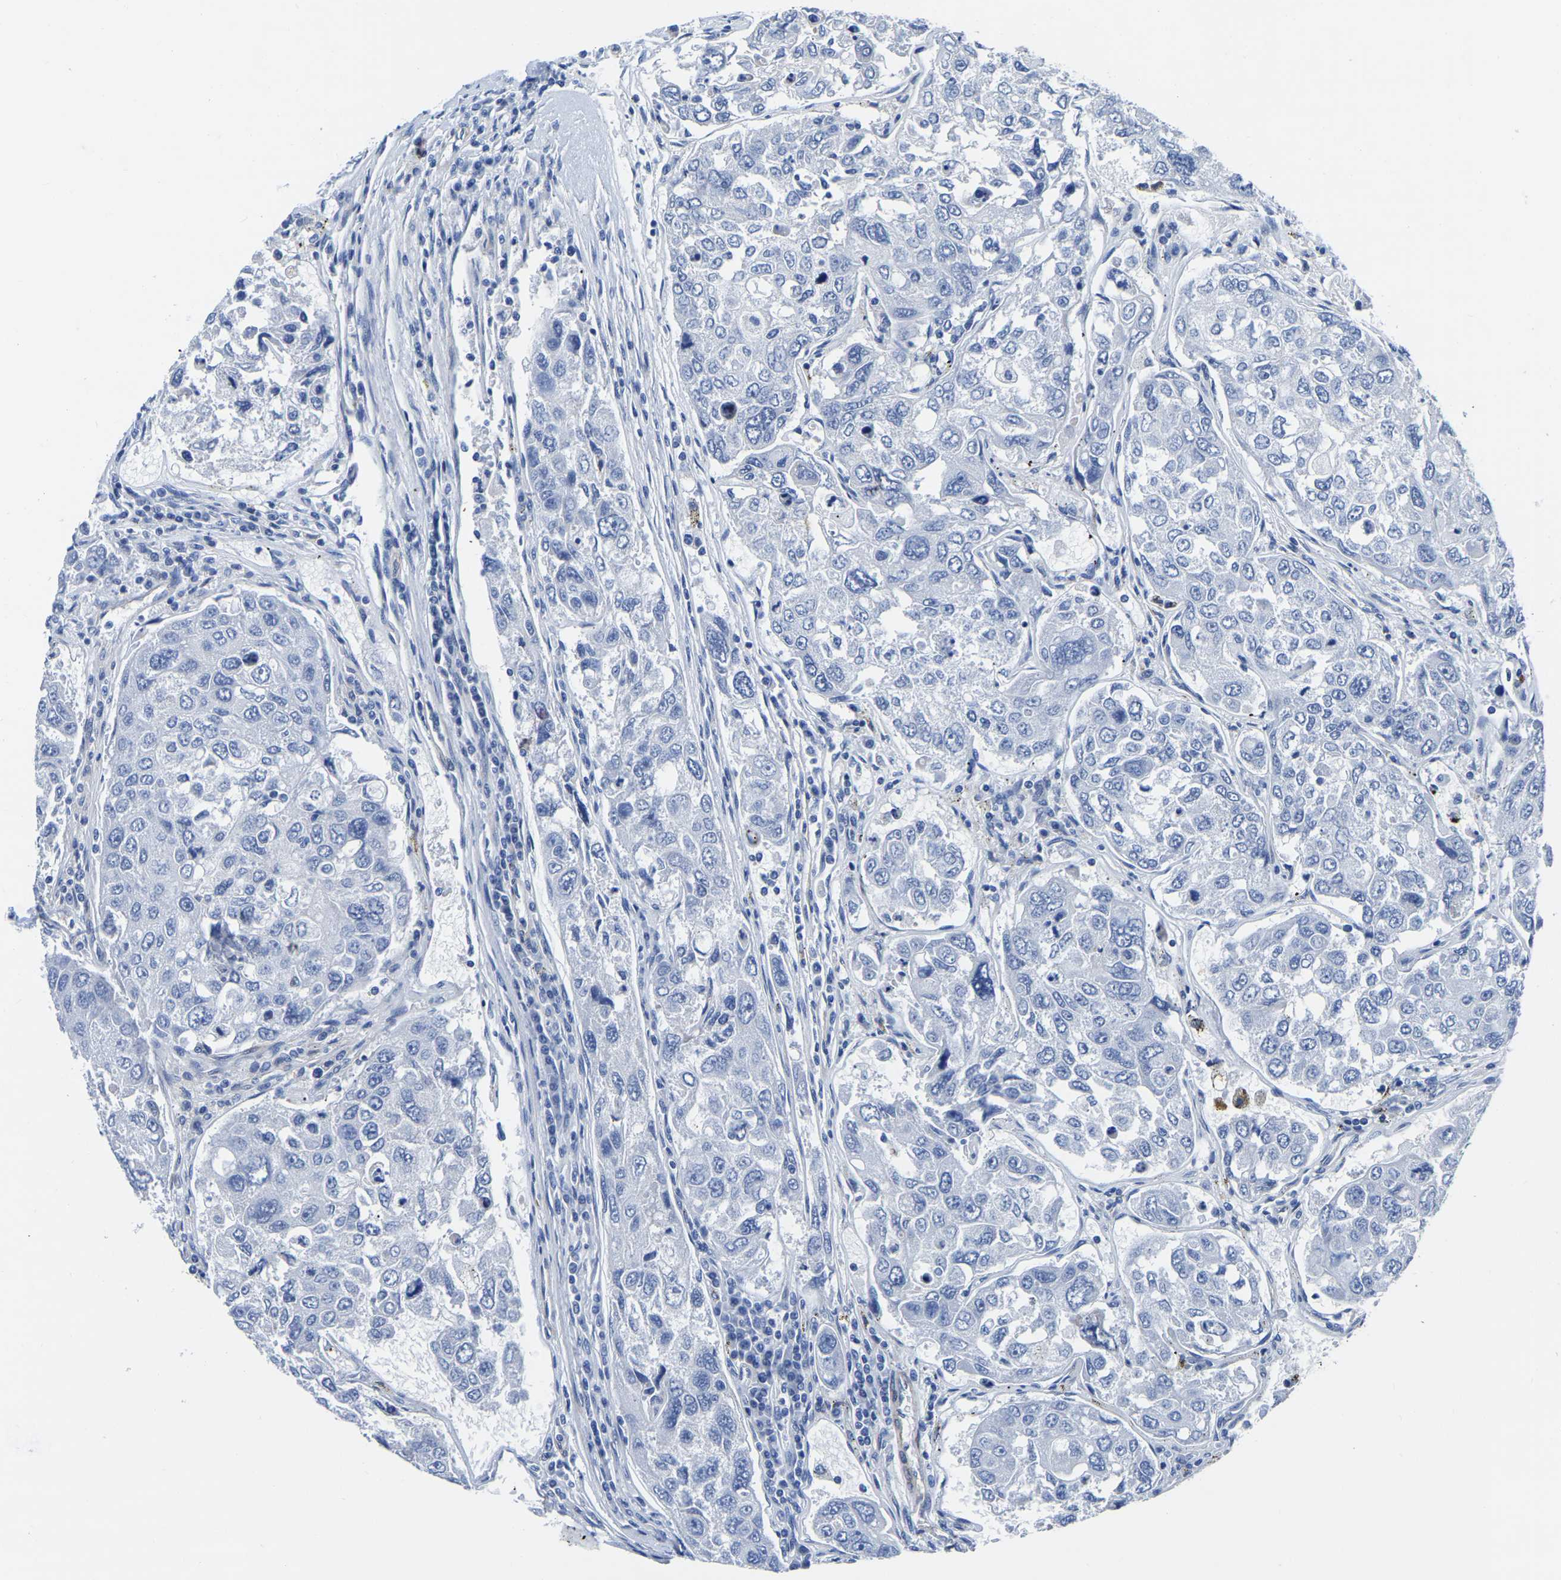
{"staining": {"intensity": "negative", "quantity": "none", "location": "none"}, "tissue": "urothelial cancer", "cell_type": "Tumor cells", "image_type": "cancer", "snomed": [{"axis": "morphology", "description": "Urothelial carcinoma, High grade"}, {"axis": "topography", "description": "Lymph node"}, {"axis": "topography", "description": "Urinary bladder"}], "caption": "Tumor cells are negative for protein expression in human urothelial cancer. Nuclei are stained in blue.", "gene": "SLC45A3", "patient": {"sex": "male", "age": 51}}